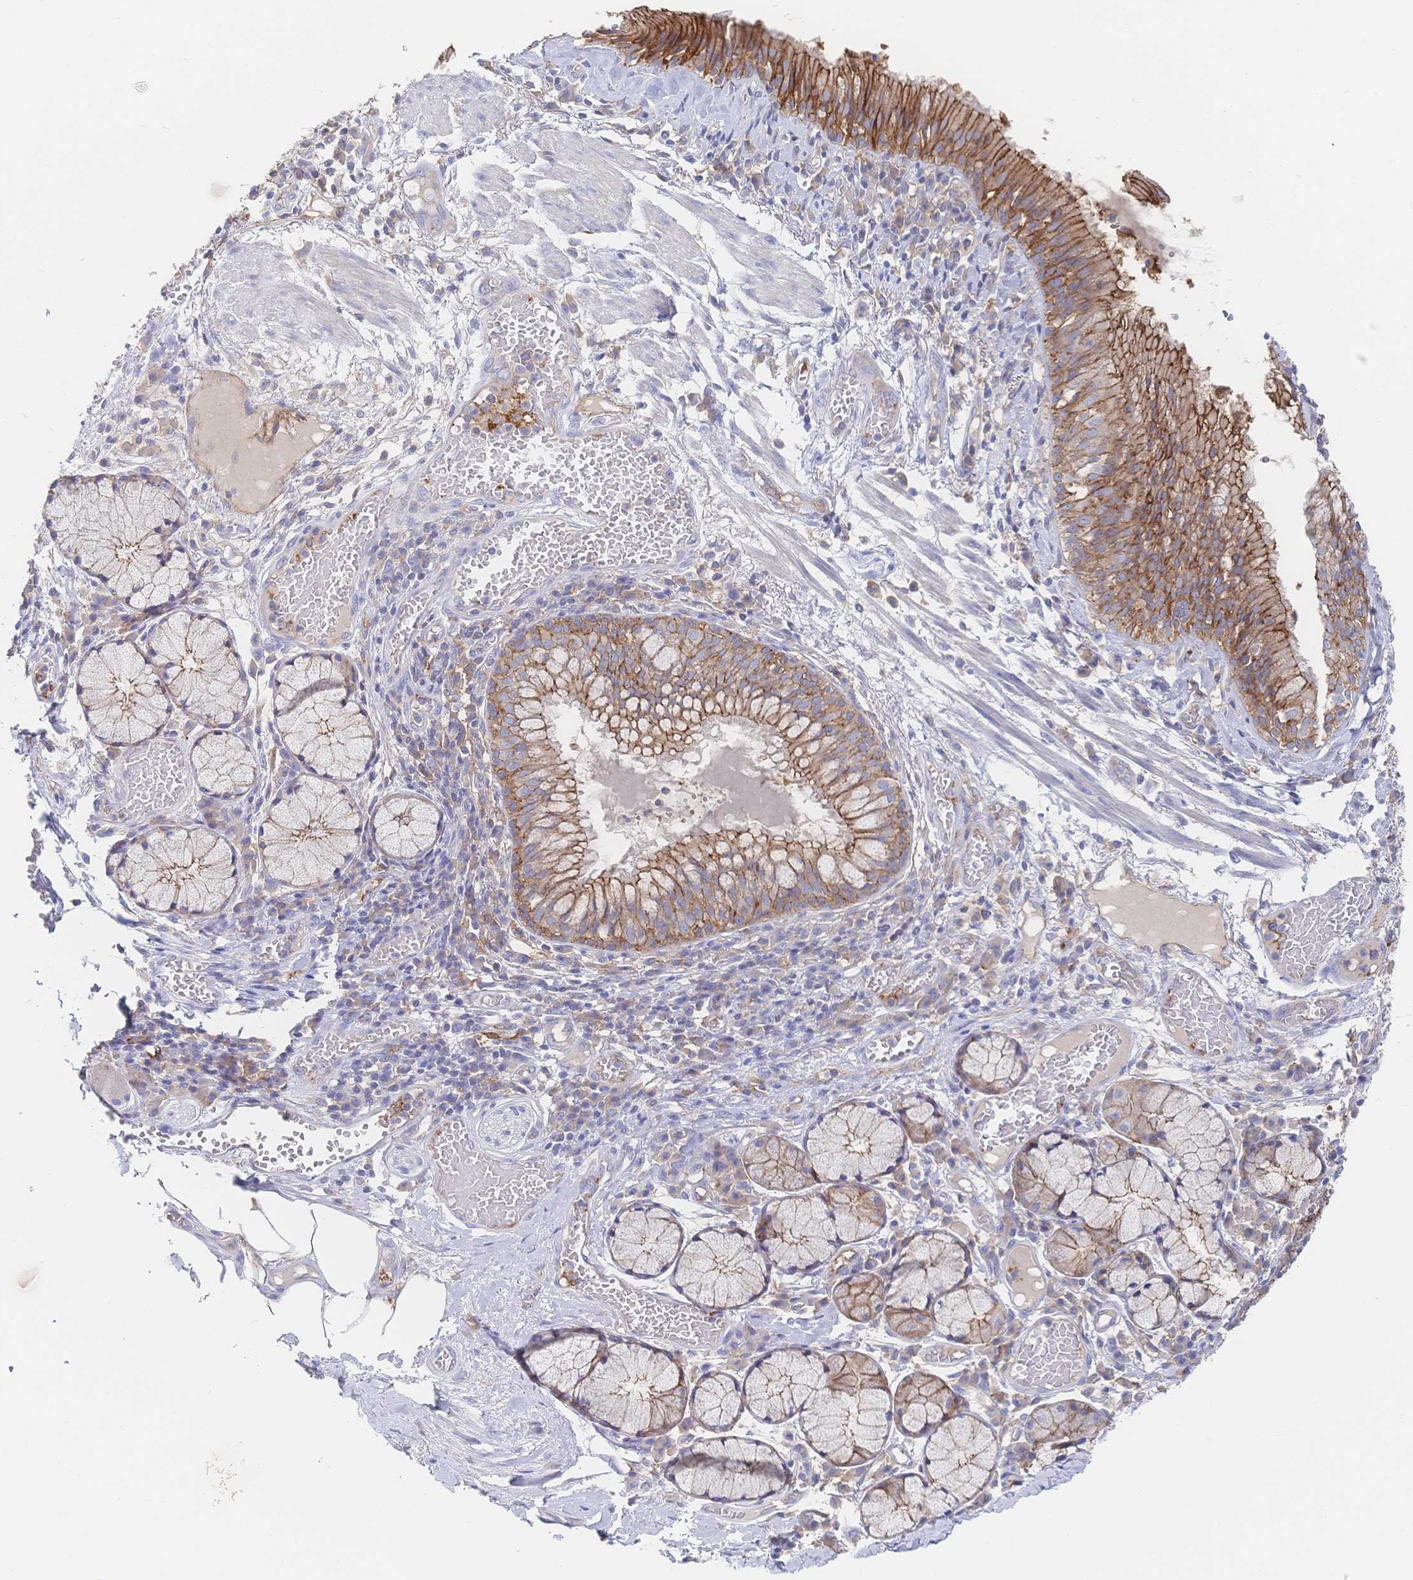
{"staining": {"intensity": "negative", "quantity": "none", "location": "none"}, "tissue": "adipose tissue", "cell_type": "Adipocytes", "image_type": "normal", "snomed": [{"axis": "morphology", "description": "Normal tissue, NOS"}, {"axis": "topography", "description": "Cartilage tissue"}, {"axis": "topography", "description": "Bronchus"}], "caption": "Adipose tissue stained for a protein using immunohistochemistry displays no expression adipocytes.", "gene": "F11R", "patient": {"sex": "male", "age": 56}}